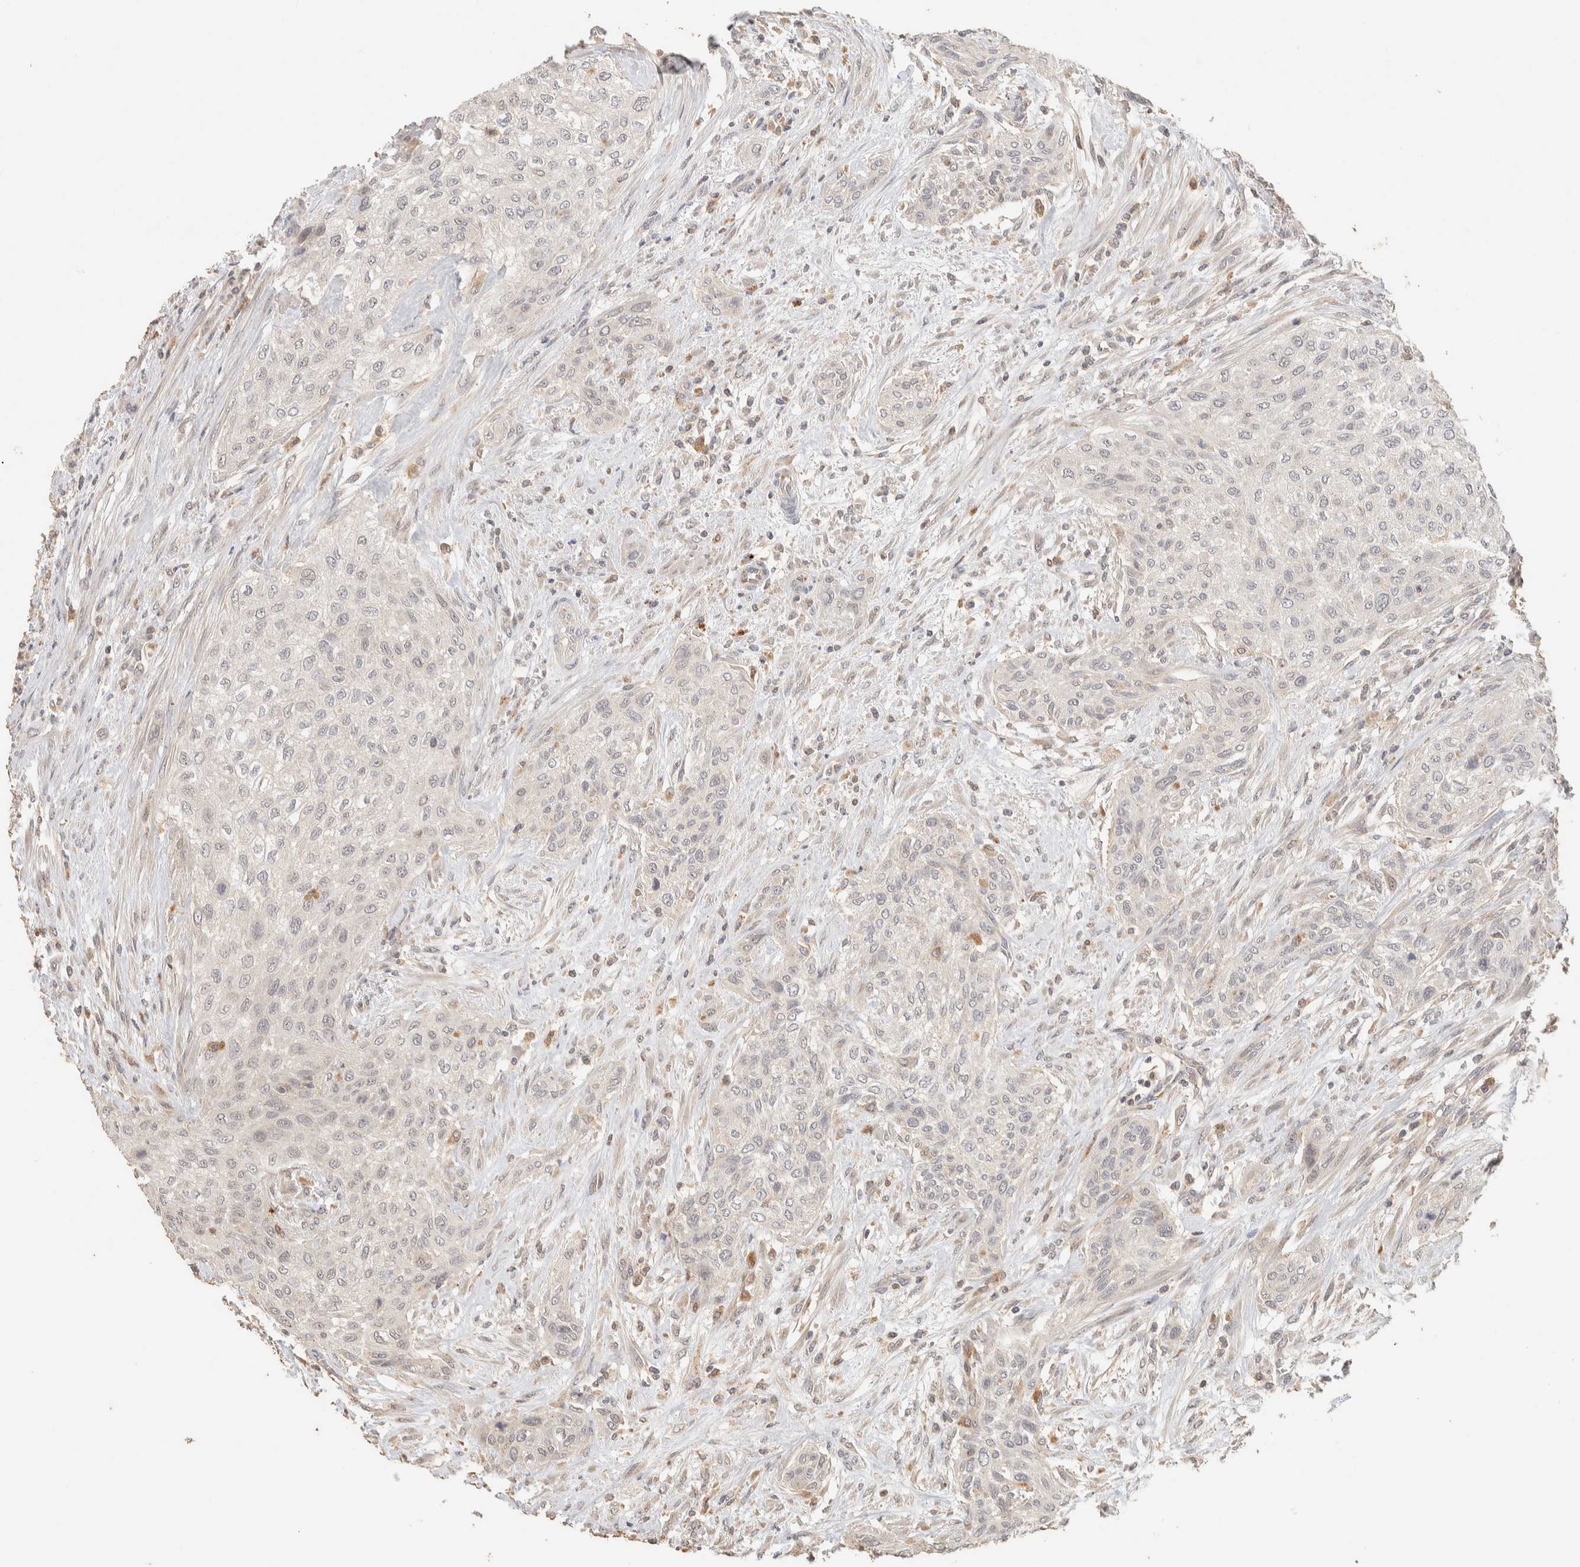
{"staining": {"intensity": "negative", "quantity": "none", "location": "none"}, "tissue": "urothelial cancer", "cell_type": "Tumor cells", "image_type": "cancer", "snomed": [{"axis": "morphology", "description": "Urothelial carcinoma, Low grade"}, {"axis": "morphology", "description": "Urothelial carcinoma, High grade"}, {"axis": "topography", "description": "Urinary bladder"}], "caption": "Human urothelial cancer stained for a protein using IHC exhibits no positivity in tumor cells.", "gene": "ITPA", "patient": {"sex": "male", "age": 35}}